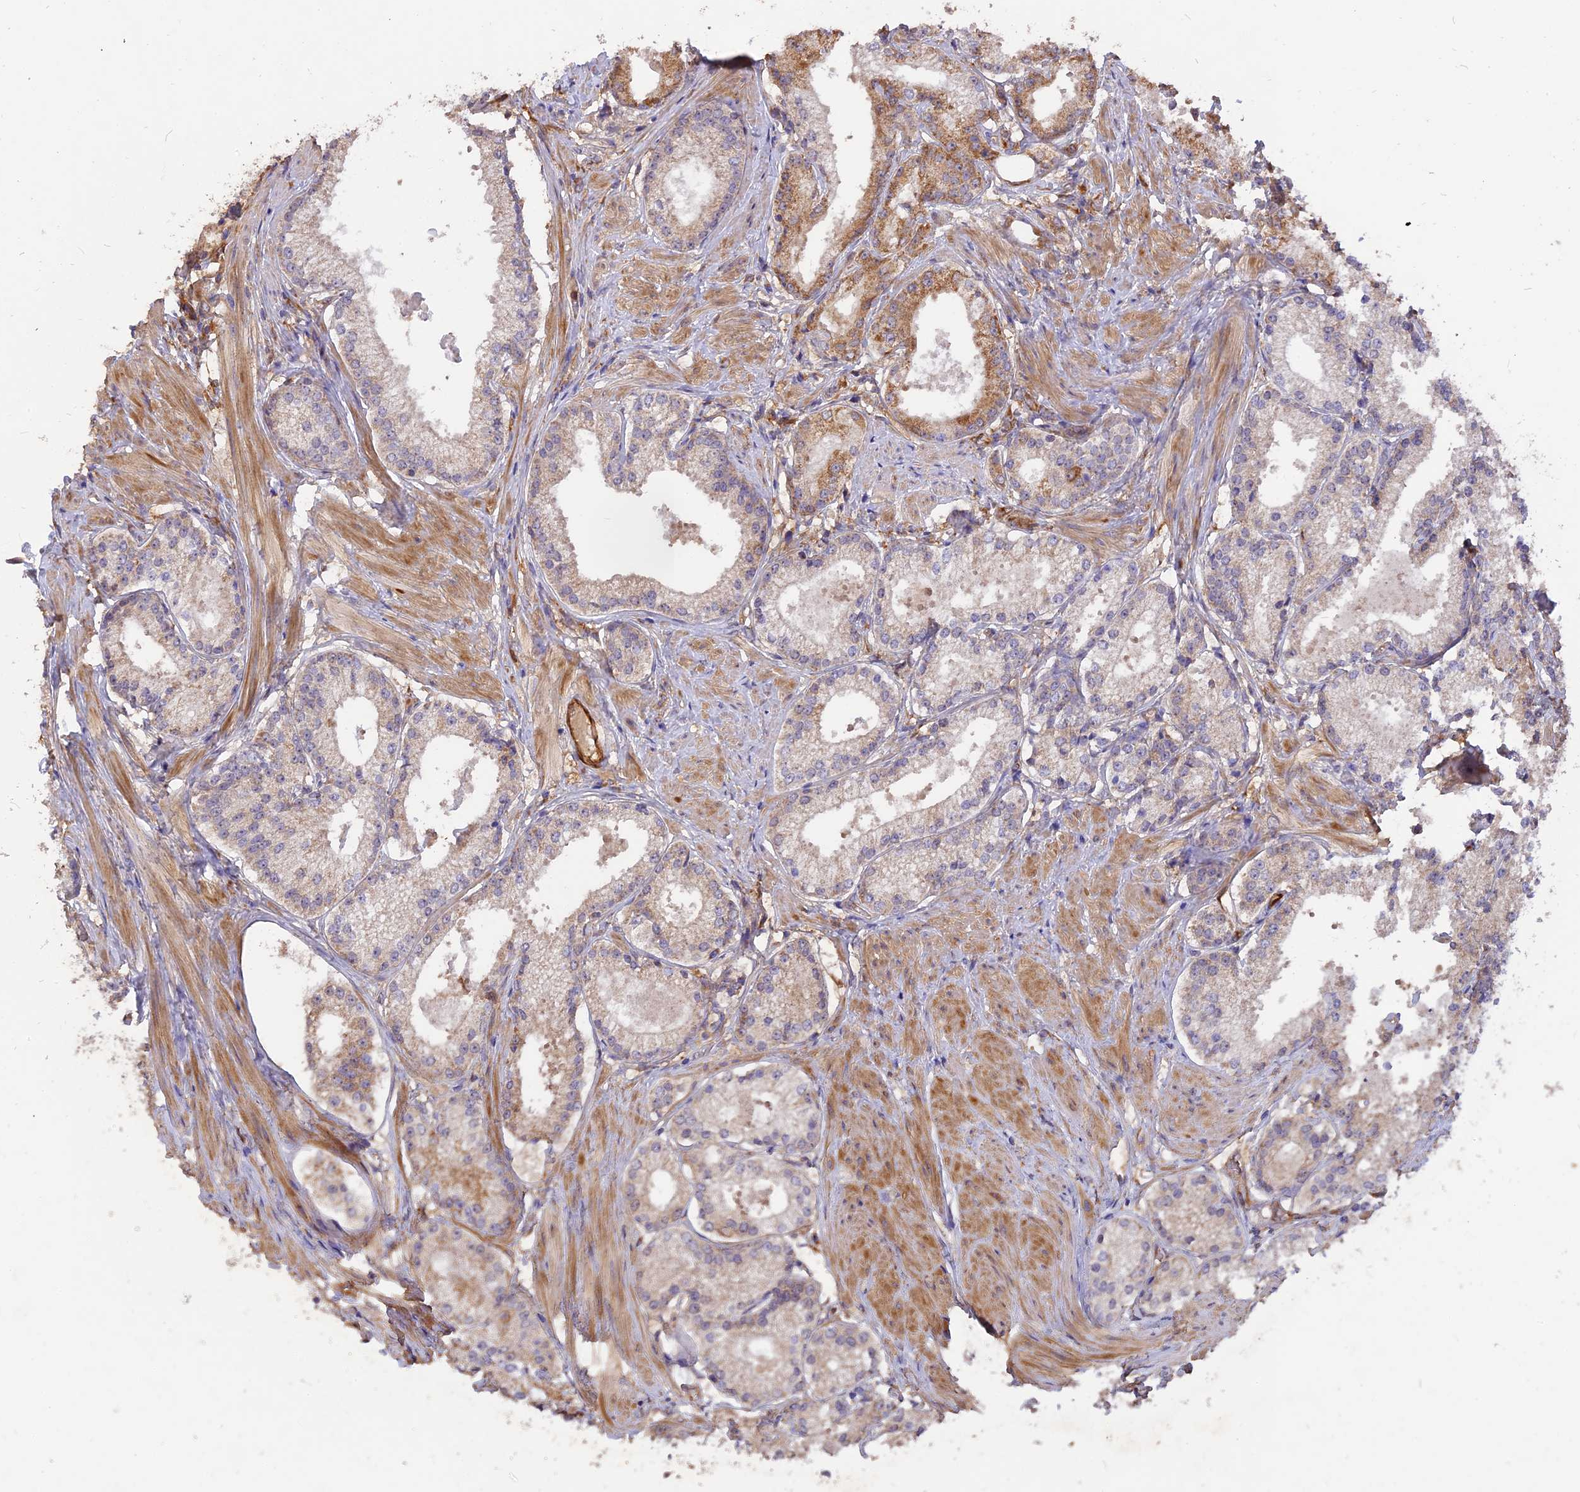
{"staining": {"intensity": "moderate", "quantity": "25%-75%", "location": "cytoplasmic/membranous"}, "tissue": "prostate cancer", "cell_type": "Tumor cells", "image_type": "cancer", "snomed": [{"axis": "morphology", "description": "Adenocarcinoma, Low grade"}, {"axis": "topography", "description": "Prostate"}], "caption": "Immunohistochemistry (IHC) photomicrograph of human prostate cancer (adenocarcinoma (low-grade)) stained for a protein (brown), which demonstrates medium levels of moderate cytoplasmic/membranous positivity in about 25%-75% of tumor cells.", "gene": "SAC3D1", "patient": {"sex": "male", "age": 57}}